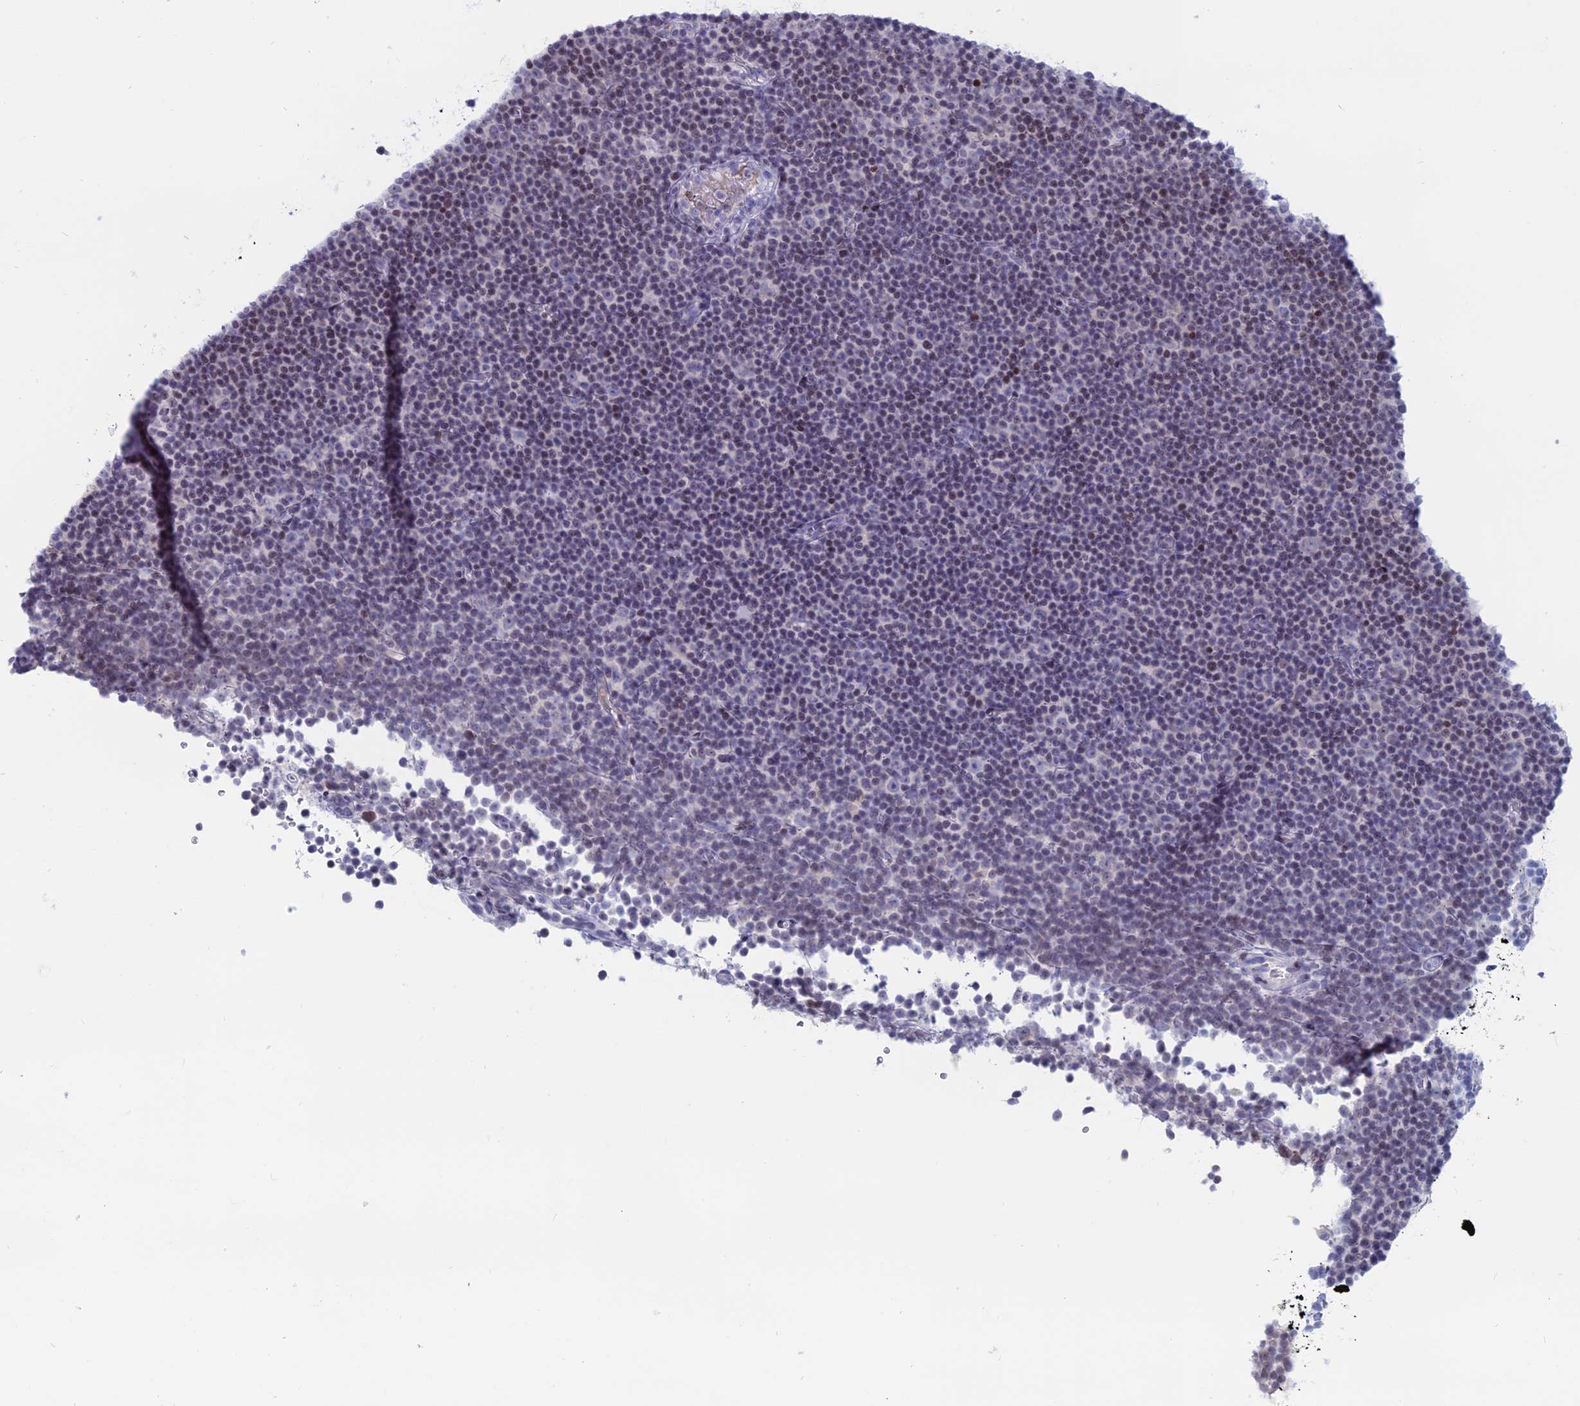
{"staining": {"intensity": "negative", "quantity": "none", "location": "none"}, "tissue": "lymphoma", "cell_type": "Tumor cells", "image_type": "cancer", "snomed": [{"axis": "morphology", "description": "Malignant lymphoma, non-Hodgkin's type, Low grade"}, {"axis": "topography", "description": "Lymph node"}], "caption": "Image shows no protein expression in tumor cells of lymphoma tissue.", "gene": "CERS6", "patient": {"sex": "female", "age": 67}}